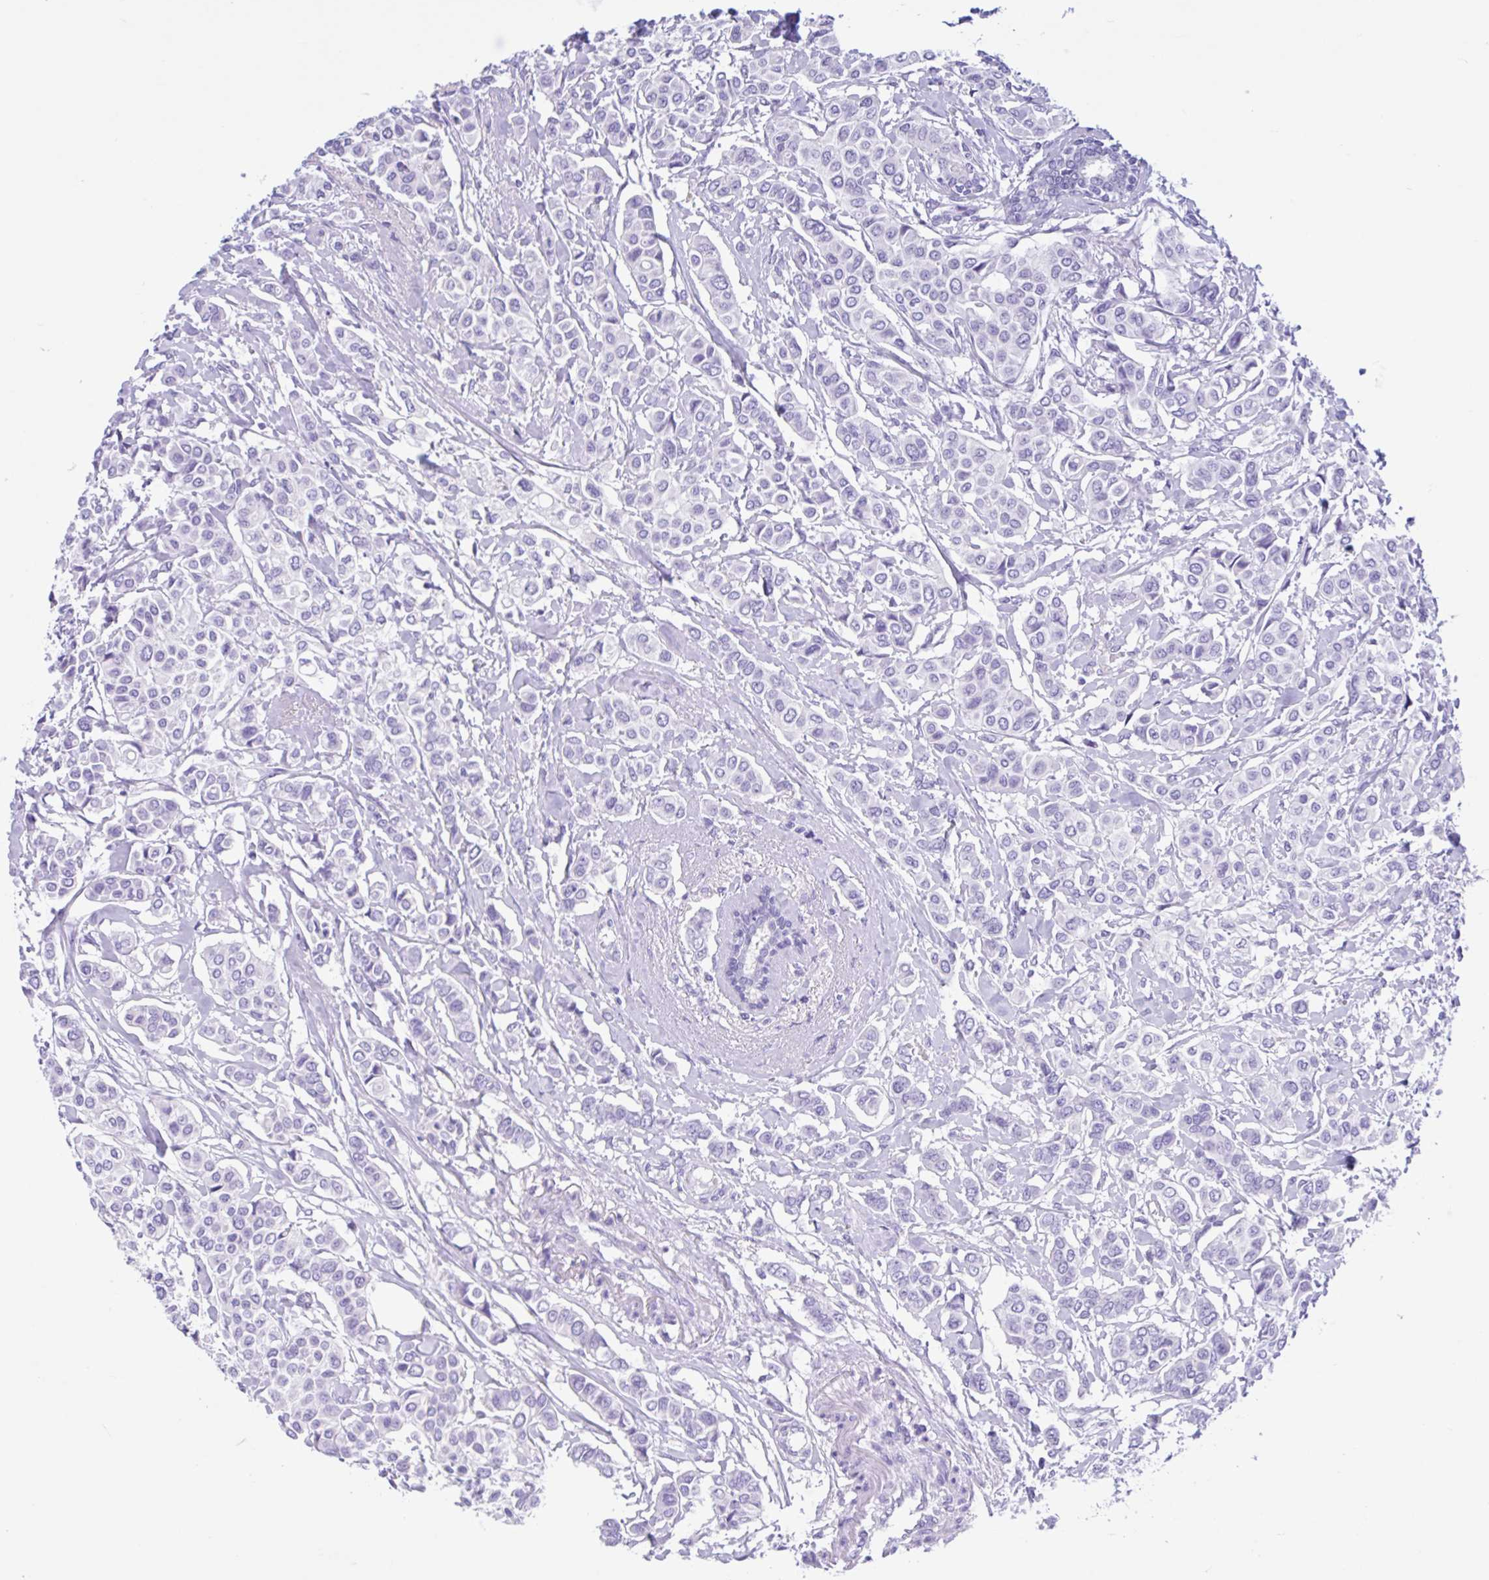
{"staining": {"intensity": "negative", "quantity": "none", "location": "none"}, "tissue": "breast cancer", "cell_type": "Tumor cells", "image_type": "cancer", "snomed": [{"axis": "morphology", "description": "Lobular carcinoma"}, {"axis": "topography", "description": "Breast"}], "caption": "DAB immunohistochemical staining of lobular carcinoma (breast) displays no significant expression in tumor cells. (Brightfield microscopy of DAB immunohistochemistry (IHC) at high magnification).", "gene": "OR4N4", "patient": {"sex": "female", "age": 51}}